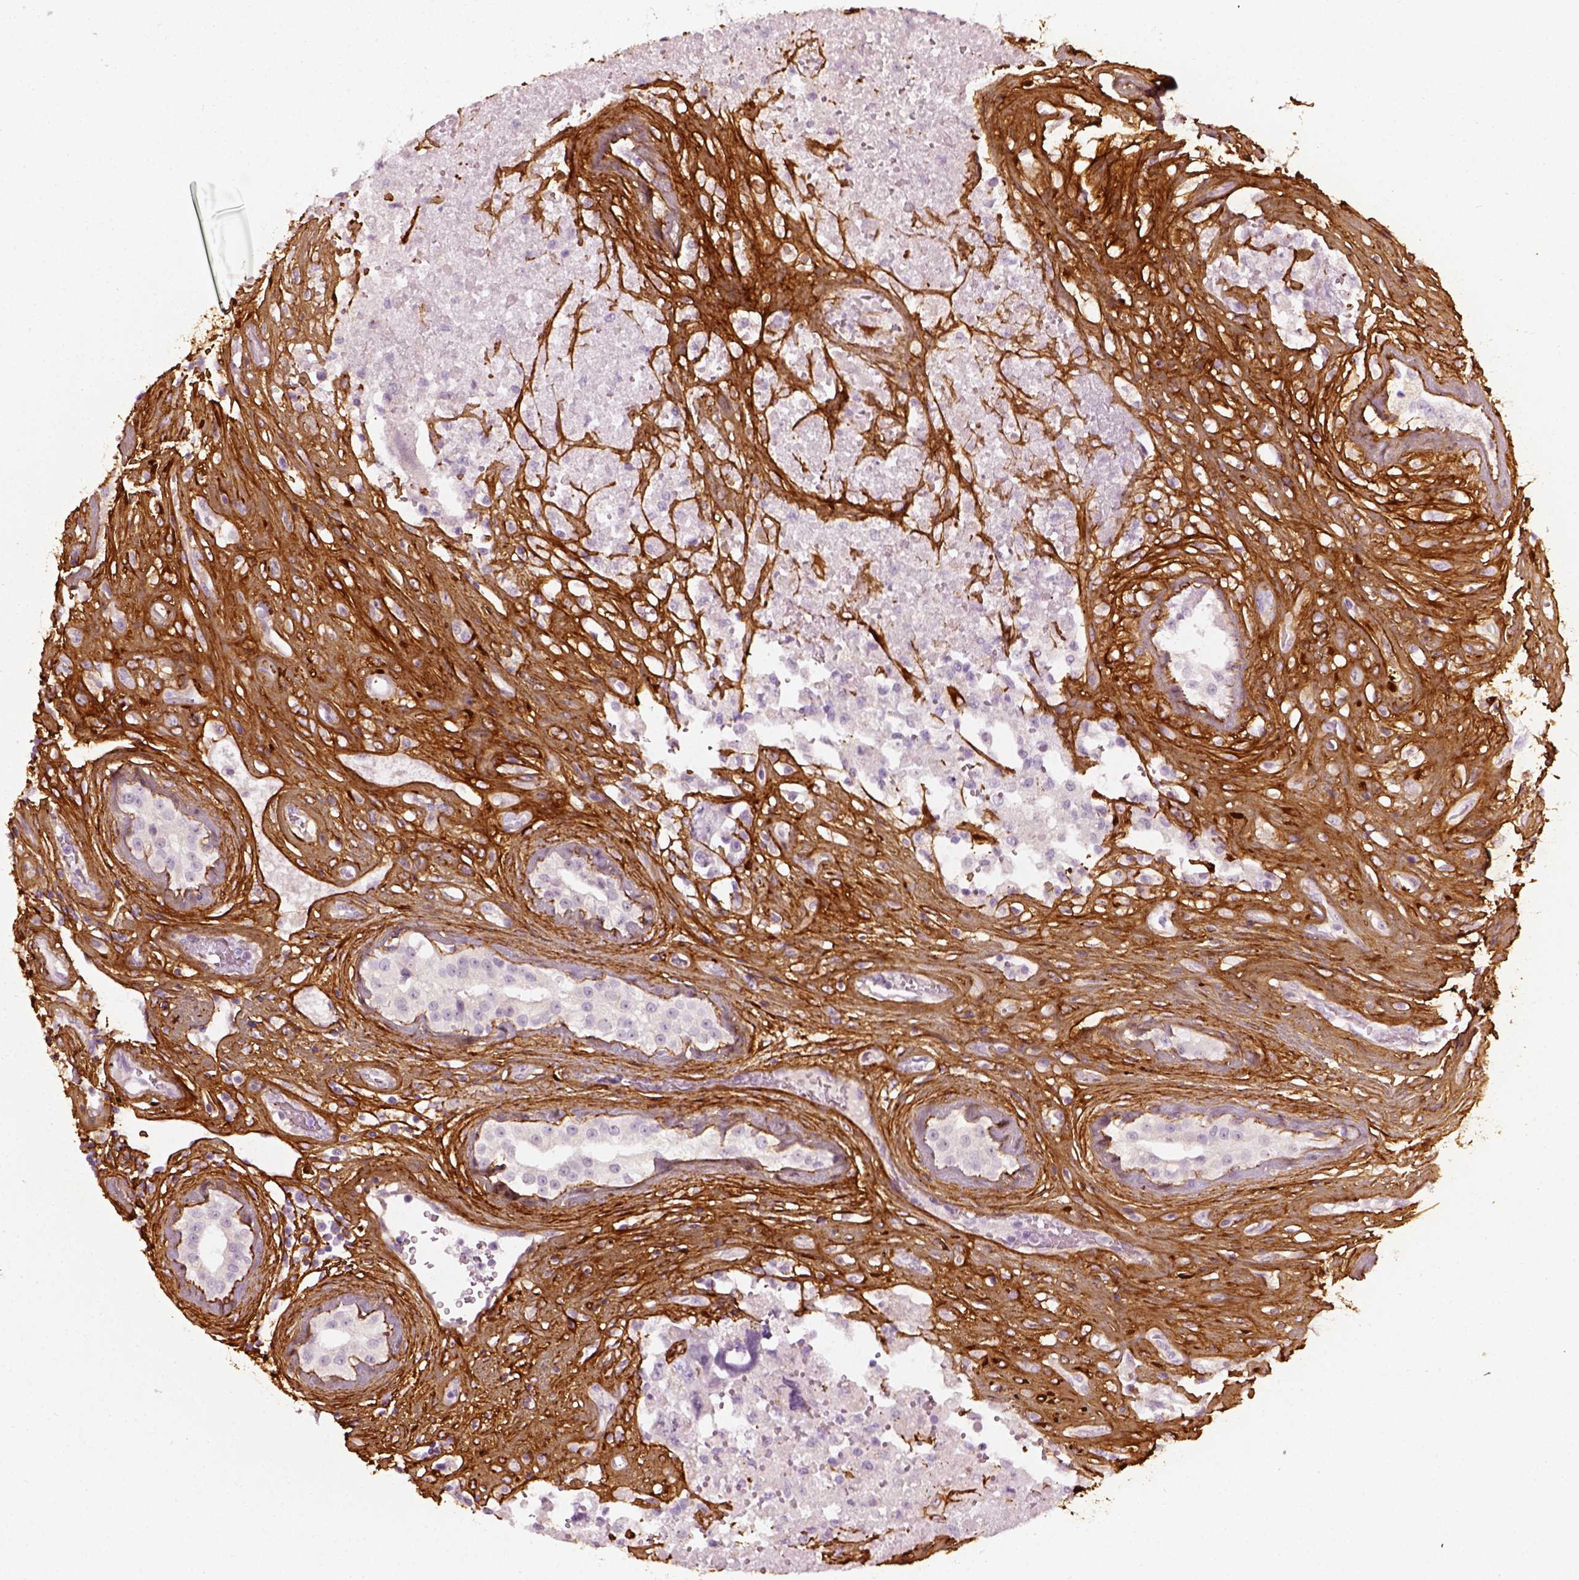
{"staining": {"intensity": "negative", "quantity": "none", "location": "none"}, "tissue": "testis cancer", "cell_type": "Tumor cells", "image_type": "cancer", "snomed": [{"axis": "morphology", "description": "Carcinoma, Embryonal, NOS"}, {"axis": "topography", "description": "Testis"}], "caption": "DAB immunohistochemical staining of human testis cancer displays no significant expression in tumor cells. The staining was performed using DAB (3,3'-diaminobenzidine) to visualize the protein expression in brown, while the nuclei were stained in blue with hematoxylin (Magnification: 20x).", "gene": "COL6A2", "patient": {"sex": "male", "age": 24}}